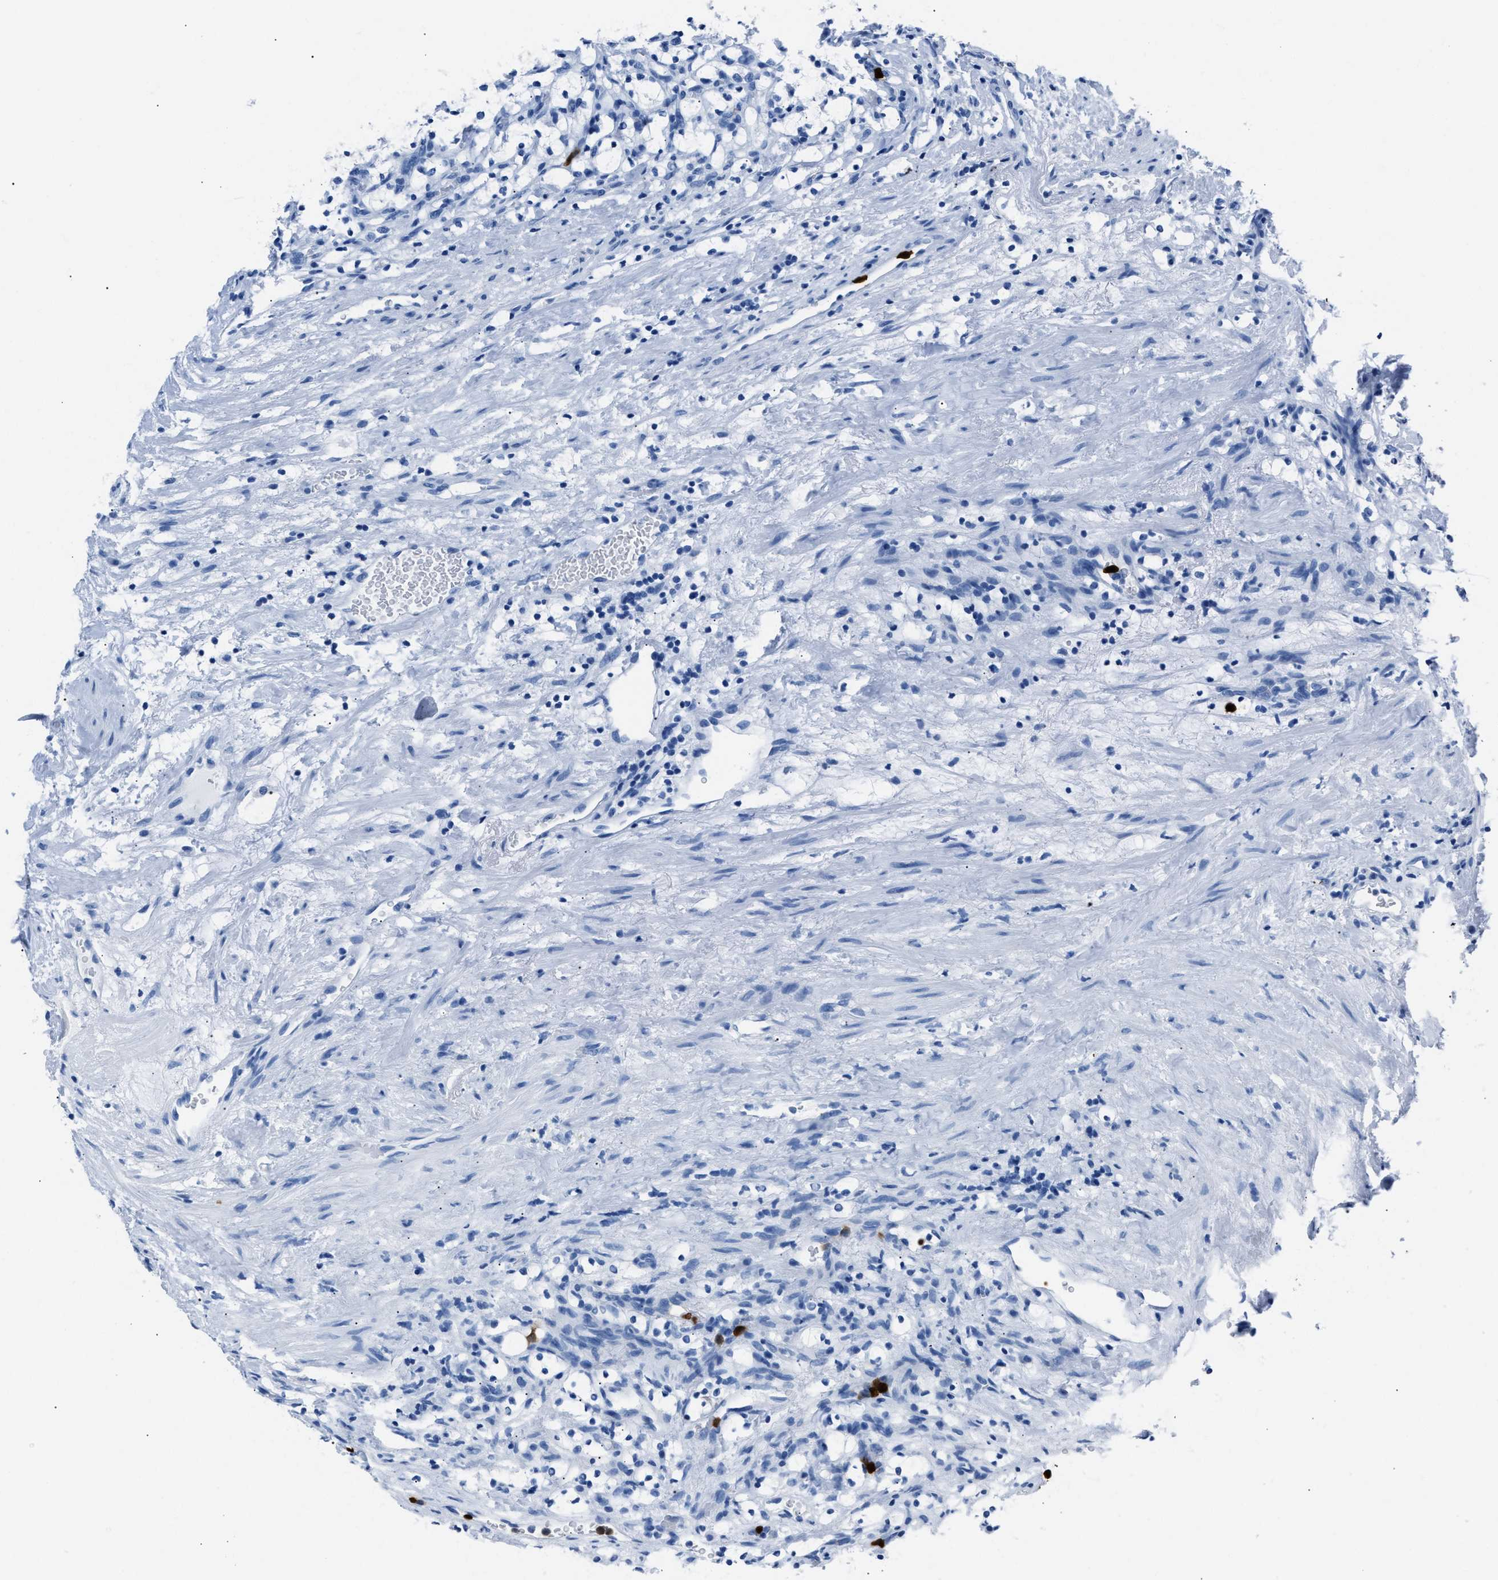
{"staining": {"intensity": "negative", "quantity": "none", "location": "none"}, "tissue": "renal cancer", "cell_type": "Tumor cells", "image_type": "cancer", "snomed": [{"axis": "morphology", "description": "Adenocarcinoma, NOS"}, {"axis": "topography", "description": "Kidney"}], "caption": "DAB immunohistochemical staining of human adenocarcinoma (renal) displays no significant expression in tumor cells. (DAB IHC, high magnification).", "gene": "S100P", "patient": {"sex": "female", "age": 69}}